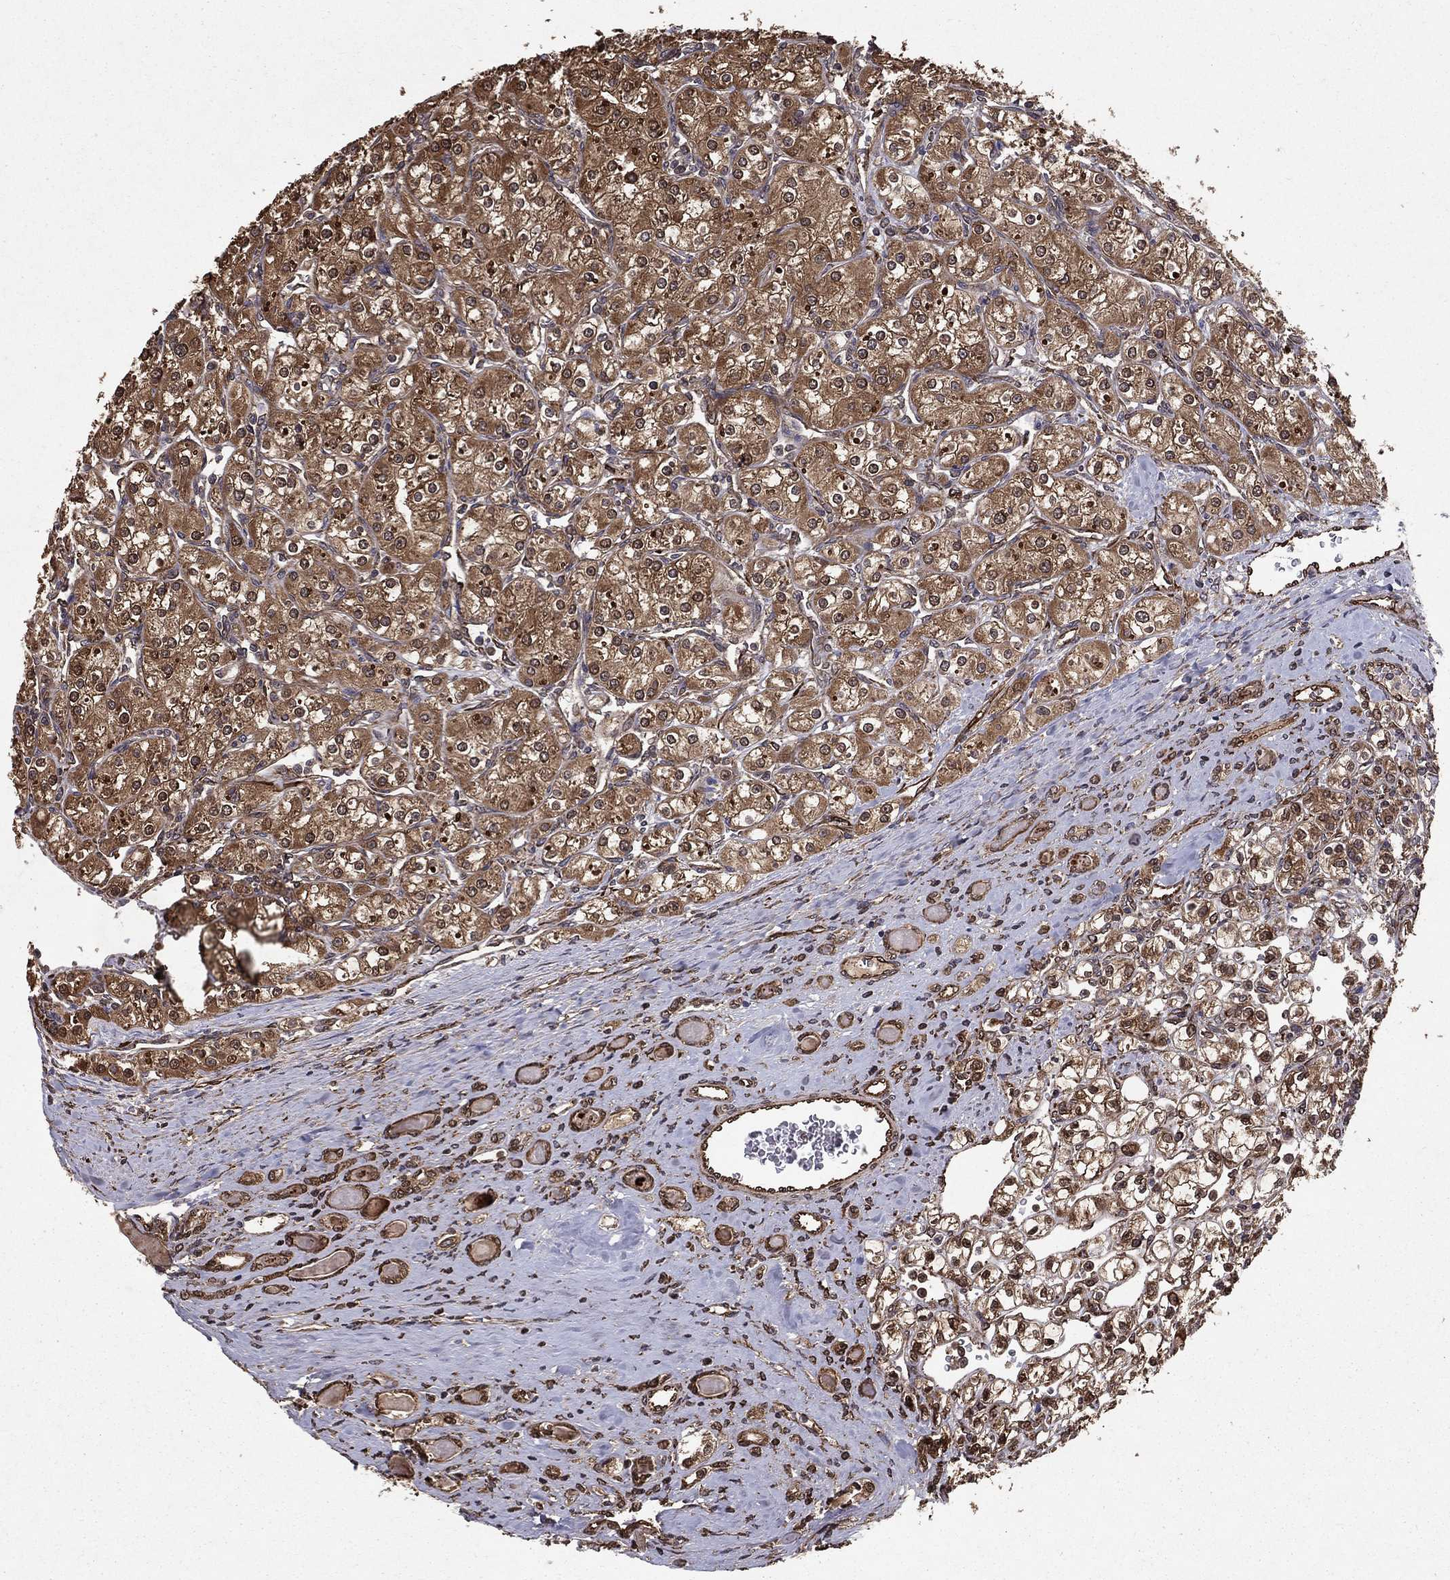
{"staining": {"intensity": "moderate", "quantity": ">75%", "location": "cytoplasmic/membranous"}, "tissue": "renal cancer", "cell_type": "Tumor cells", "image_type": "cancer", "snomed": [{"axis": "morphology", "description": "Adenocarcinoma, NOS"}, {"axis": "topography", "description": "Kidney"}], "caption": "Tumor cells show moderate cytoplasmic/membranous expression in approximately >75% of cells in adenocarcinoma (renal). The protein of interest is stained brown, and the nuclei are stained in blue (DAB IHC with brightfield microscopy, high magnification).", "gene": "CERS2", "patient": {"sex": "male", "age": 77}}